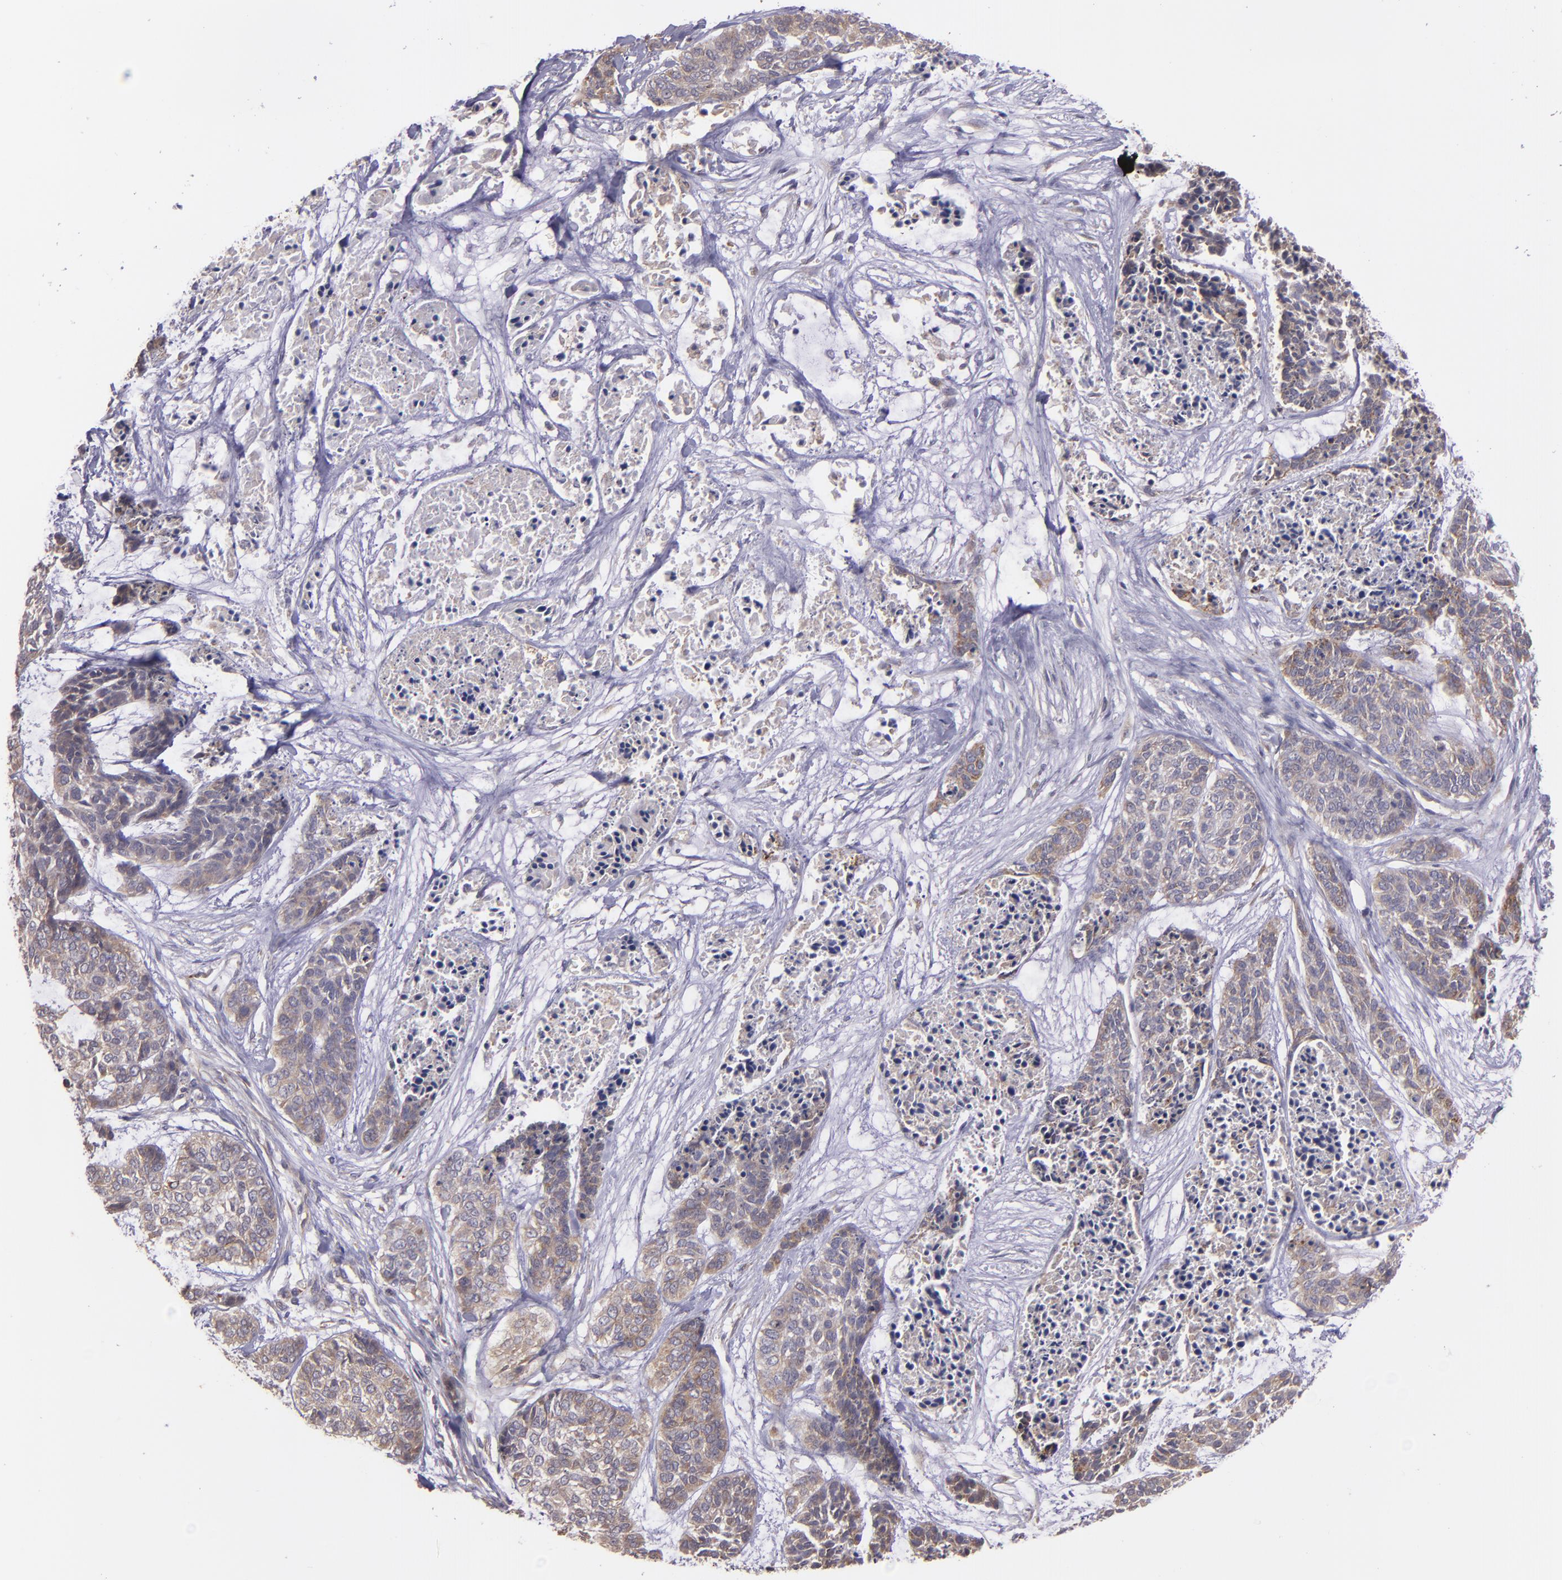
{"staining": {"intensity": "weak", "quantity": ">75%", "location": "cytoplasmic/membranous"}, "tissue": "skin cancer", "cell_type": "Tumor cells", "image_type": "cancer", "snomed": [{"axis": "morphology", "description": "Basal cell carcinoma"}, {"axis": "topography", "description": "Skin"}], "caption": "Protein analysis of skin cancer (basal cell carcinoma) tissue displays weak cytoplasmic/membranous expression in approximately >75% of tumor cells. Nuclei are stained in blue.", "gene": "ECE1", "patient": {"sex": "female", "age": 64}}